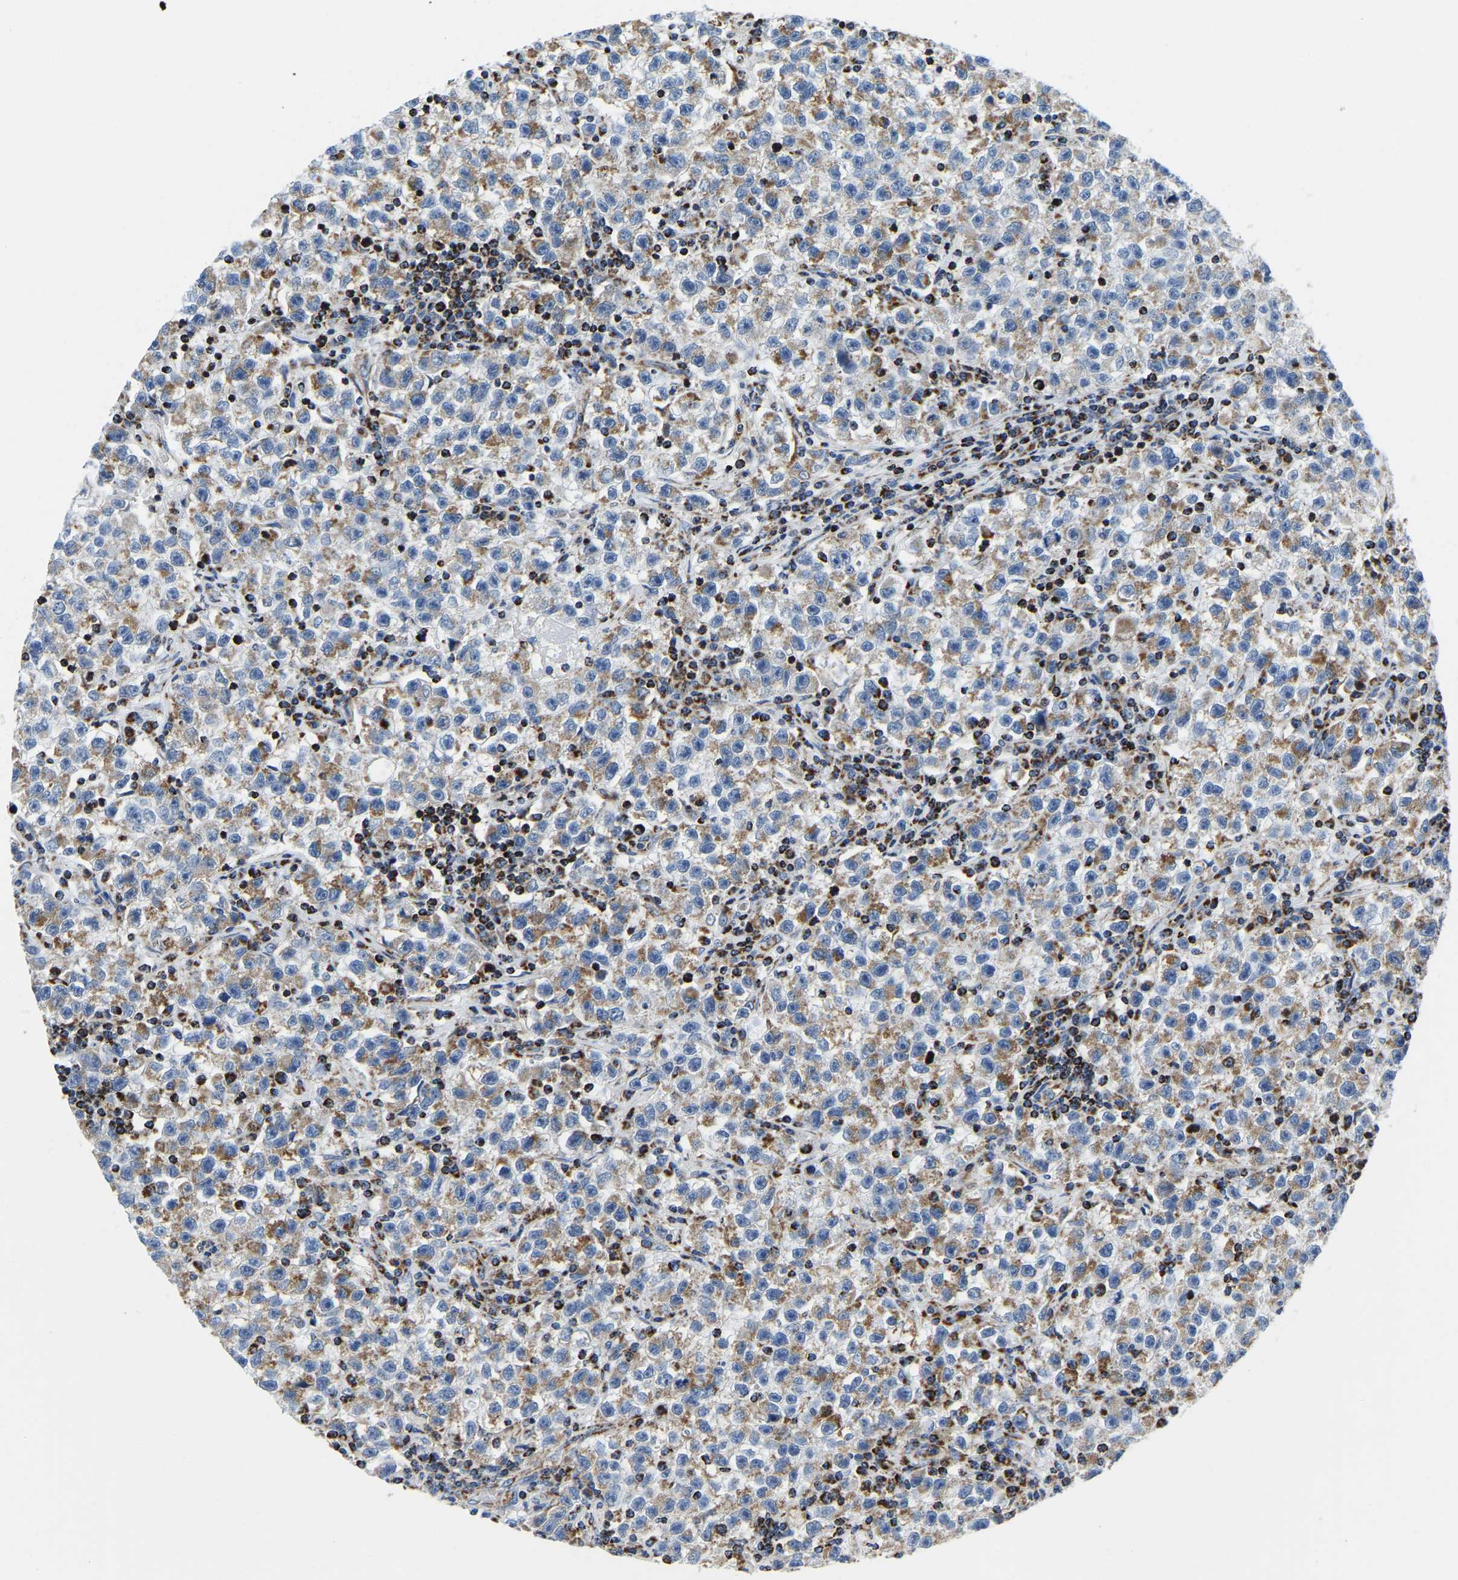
{"staining": {"intensity": "moderate", "quantity": ">75%", "location": "cytoplasmic/membranous"}, "tissue": "testis cancer", "cell_type": "Tumor cells", "image_type": "cancer", "snomed": [{"axis": "morphology", "description": "Seminoma, NOS"}, {"axis": "topography", "description": "Testis"}], "caption": "The immunohistochemical stain labels moderate cytoplasmic/membranous positivity in tumor cells of testis cancer tissue. The protein of interest is shown in brown color, while the nuclei are stained blue.", "gene": "SFXN1", "patient": {"sex": "male", "age": 22}}